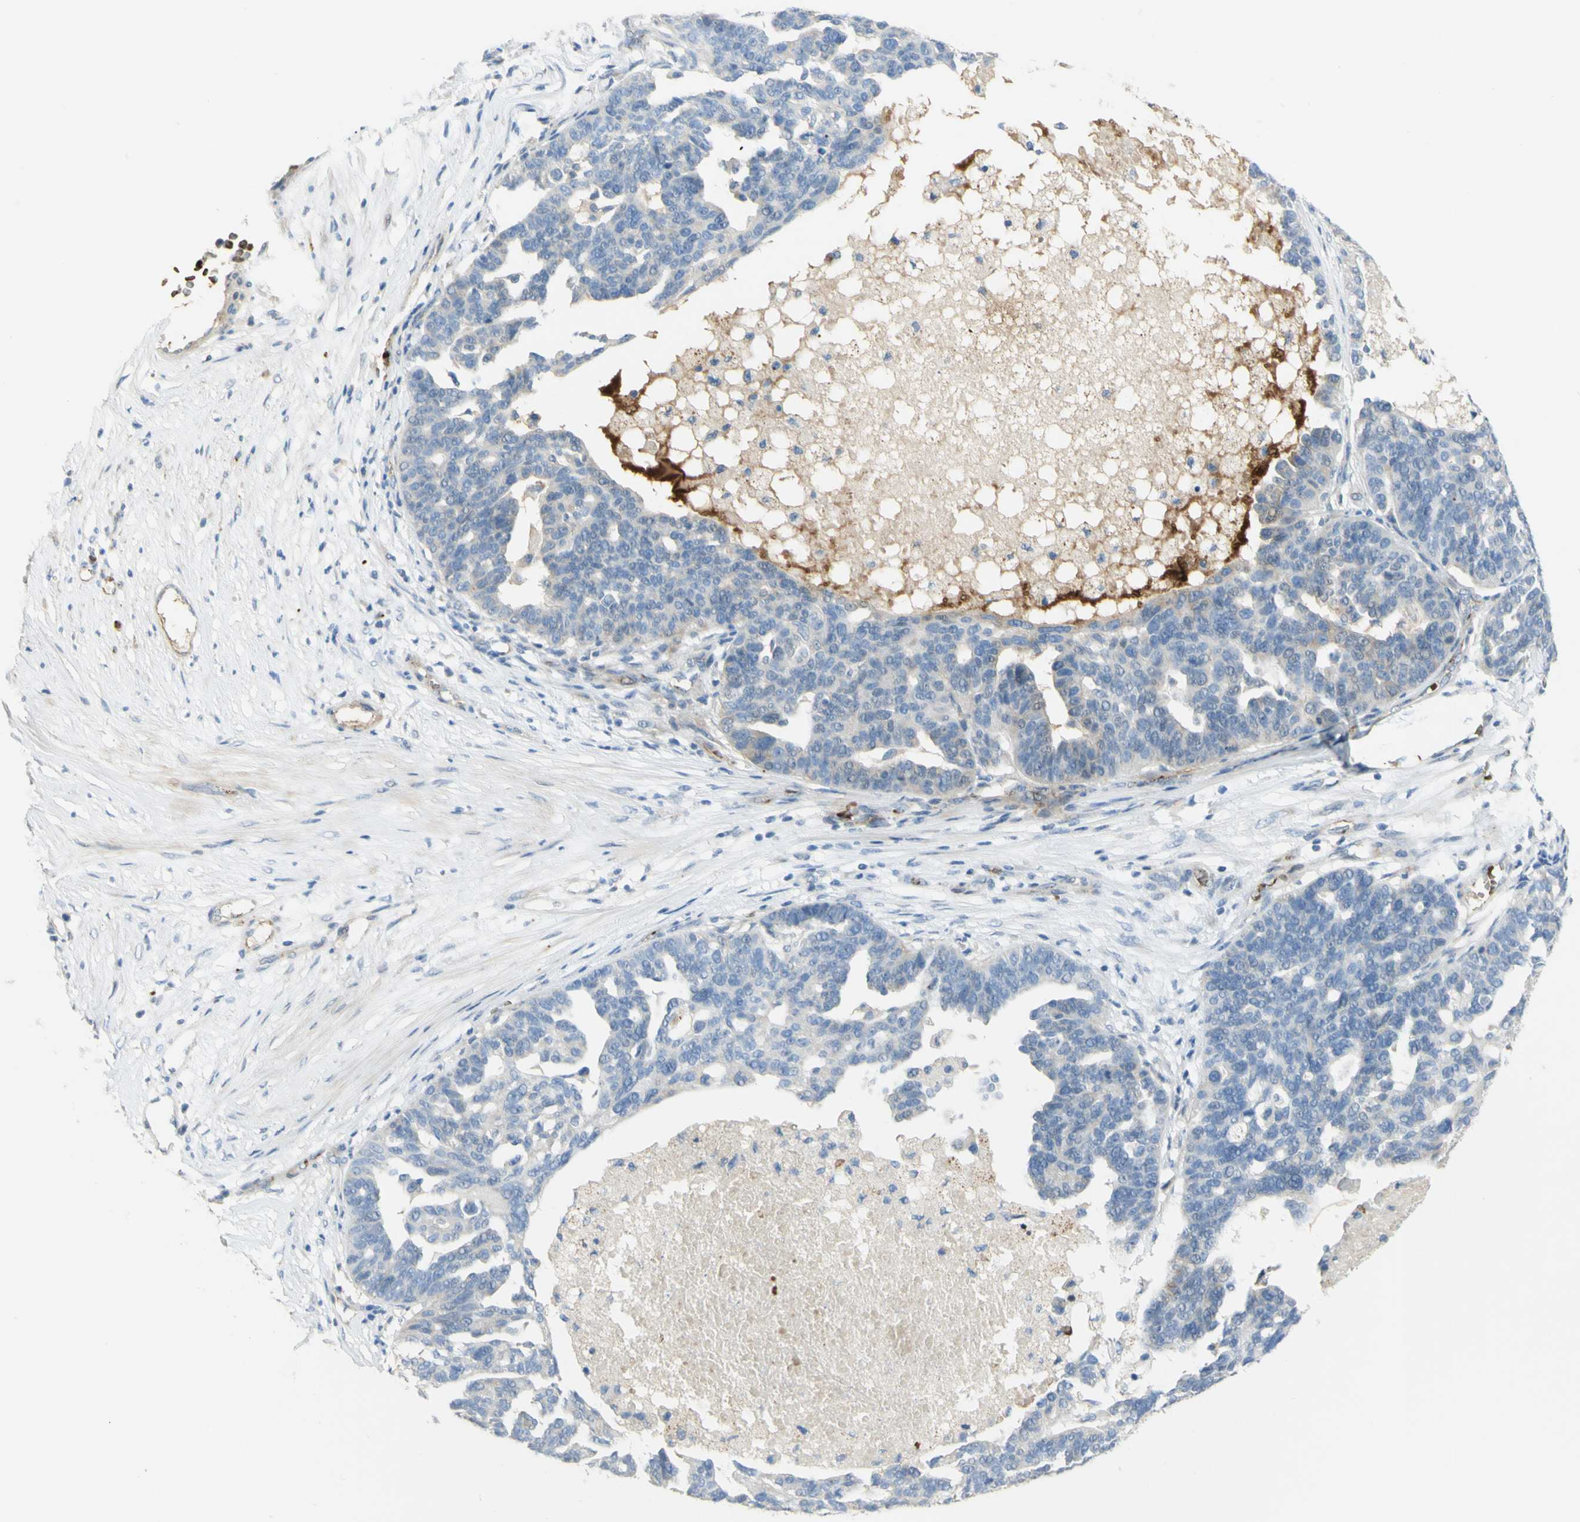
{"staining": {"intensity": "negative", "quantity": "none", "location": "none"}, "tissue": "ovarian cancer", "cell_type": "Tumor cells", "image_type": "cancer", "snomed": [{"axis": "morphology", "description": "Cystadenocarcinoma, serous, NOS"}, {"axis": "topography", "description": "Ovary"}], "caption": "Photomicrograph shows no protein expression in tumor cells of serous cystadenocarcinoma (ovarian) tissue.", "gene": "GAN", "patient": {"sex": "female", "age": 59}}